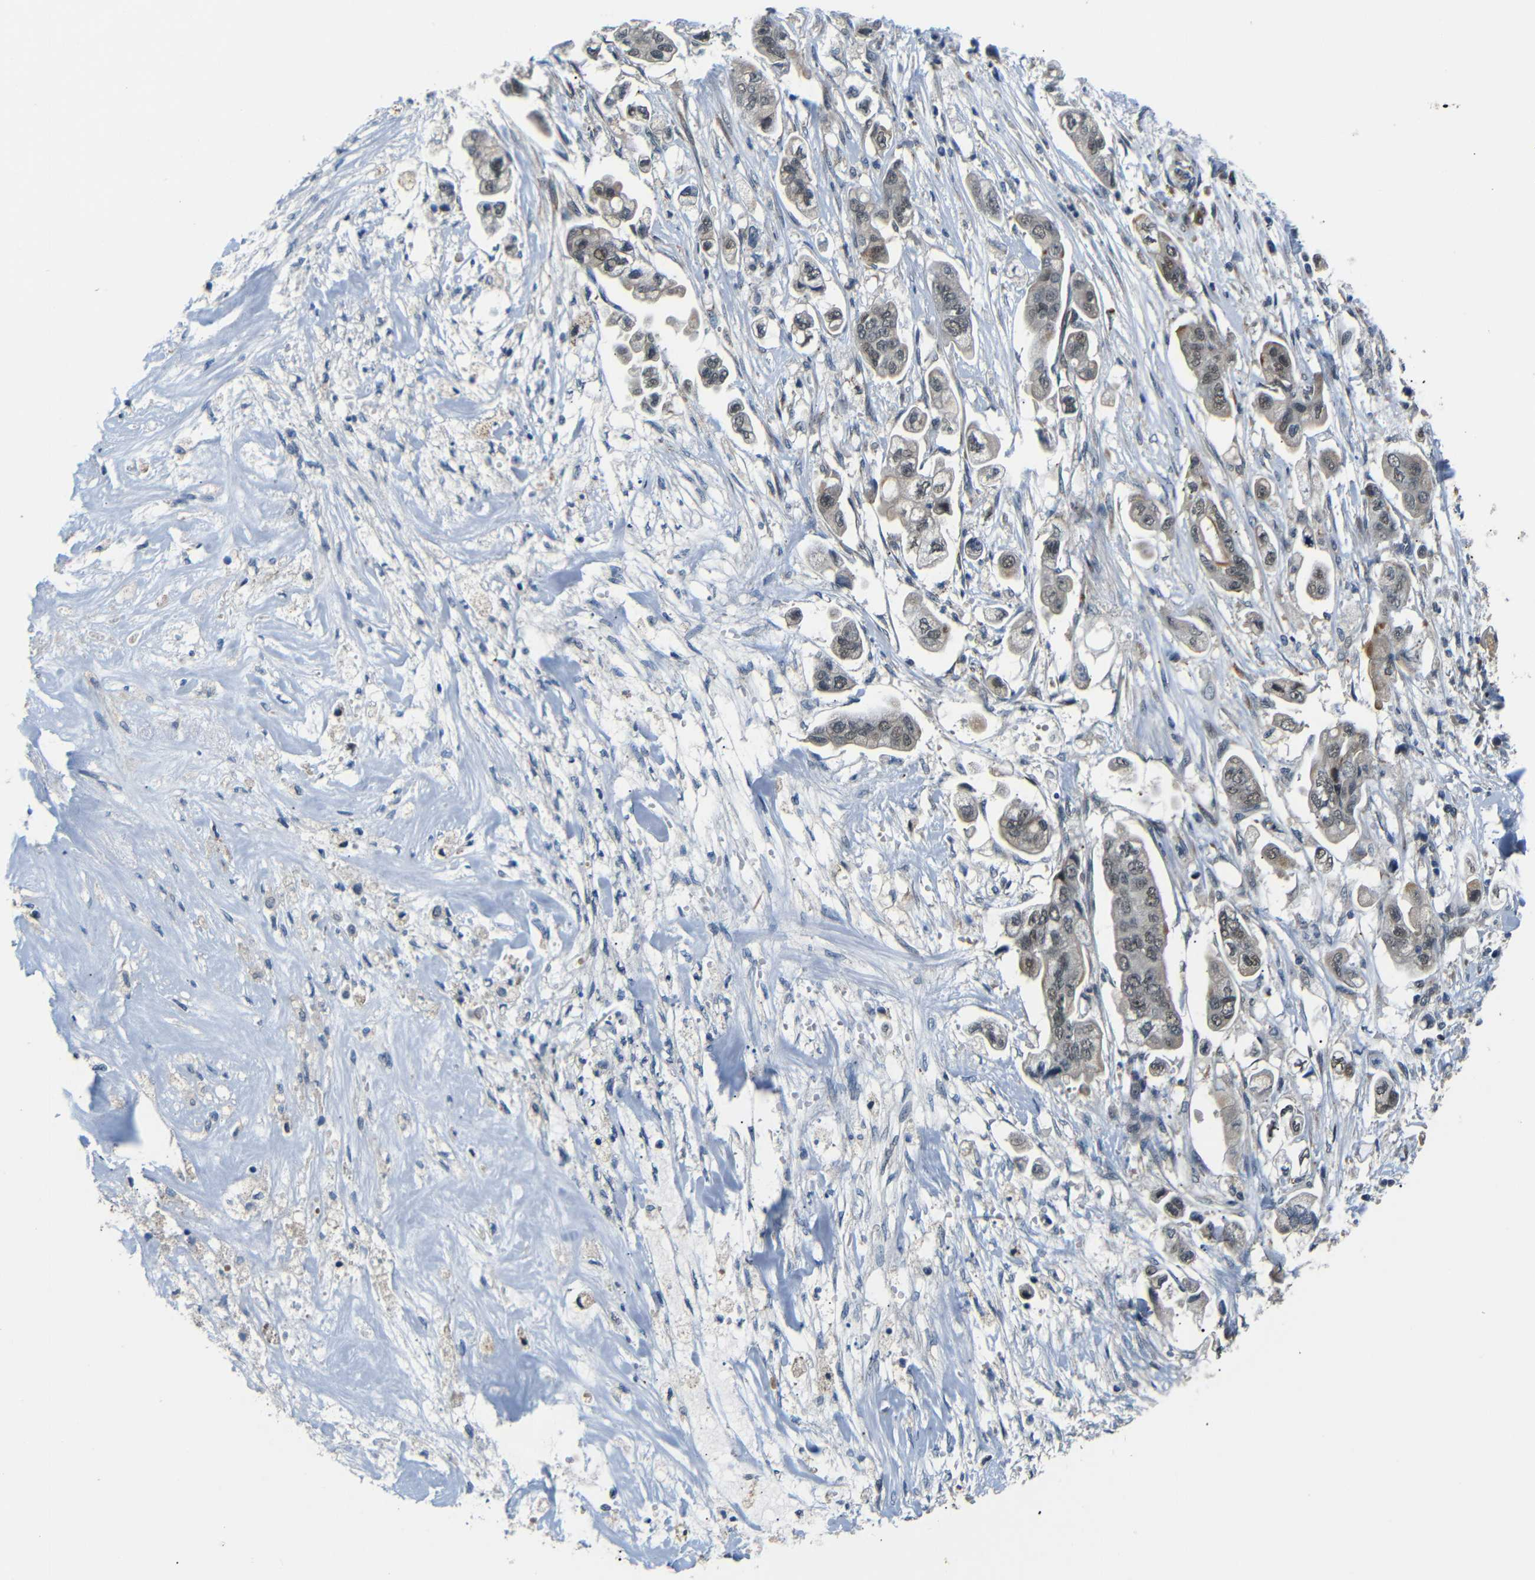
{"staining": {"intensity": "weak", "quantity": "25%-75%", "location": "cytoplasmic/membranous,nuclear"}, "tissue": "stomach cancer", "cell_type": "Tumor cells", "image_type": "cancer", "snomed": [{"axis": "morphology", "description": "Adenocarcinoma, NOS"}, {"axis": "topography", "description": "Stomach"}], "caption": "Stomach cancer (adenocarcinoma) stained for a protein shows weak cytoplasmic/membranous and nuclear positivity in tumor cells. The staining was performed using DAB (3,3'-diaminobenzidine) to visualize the protein expression in brown, while the nuclei were stained in blue with hematoxylin (Magnification: 20x).", "gene": "SYDE1", "patient": {"sex": "male", "age": 62}}